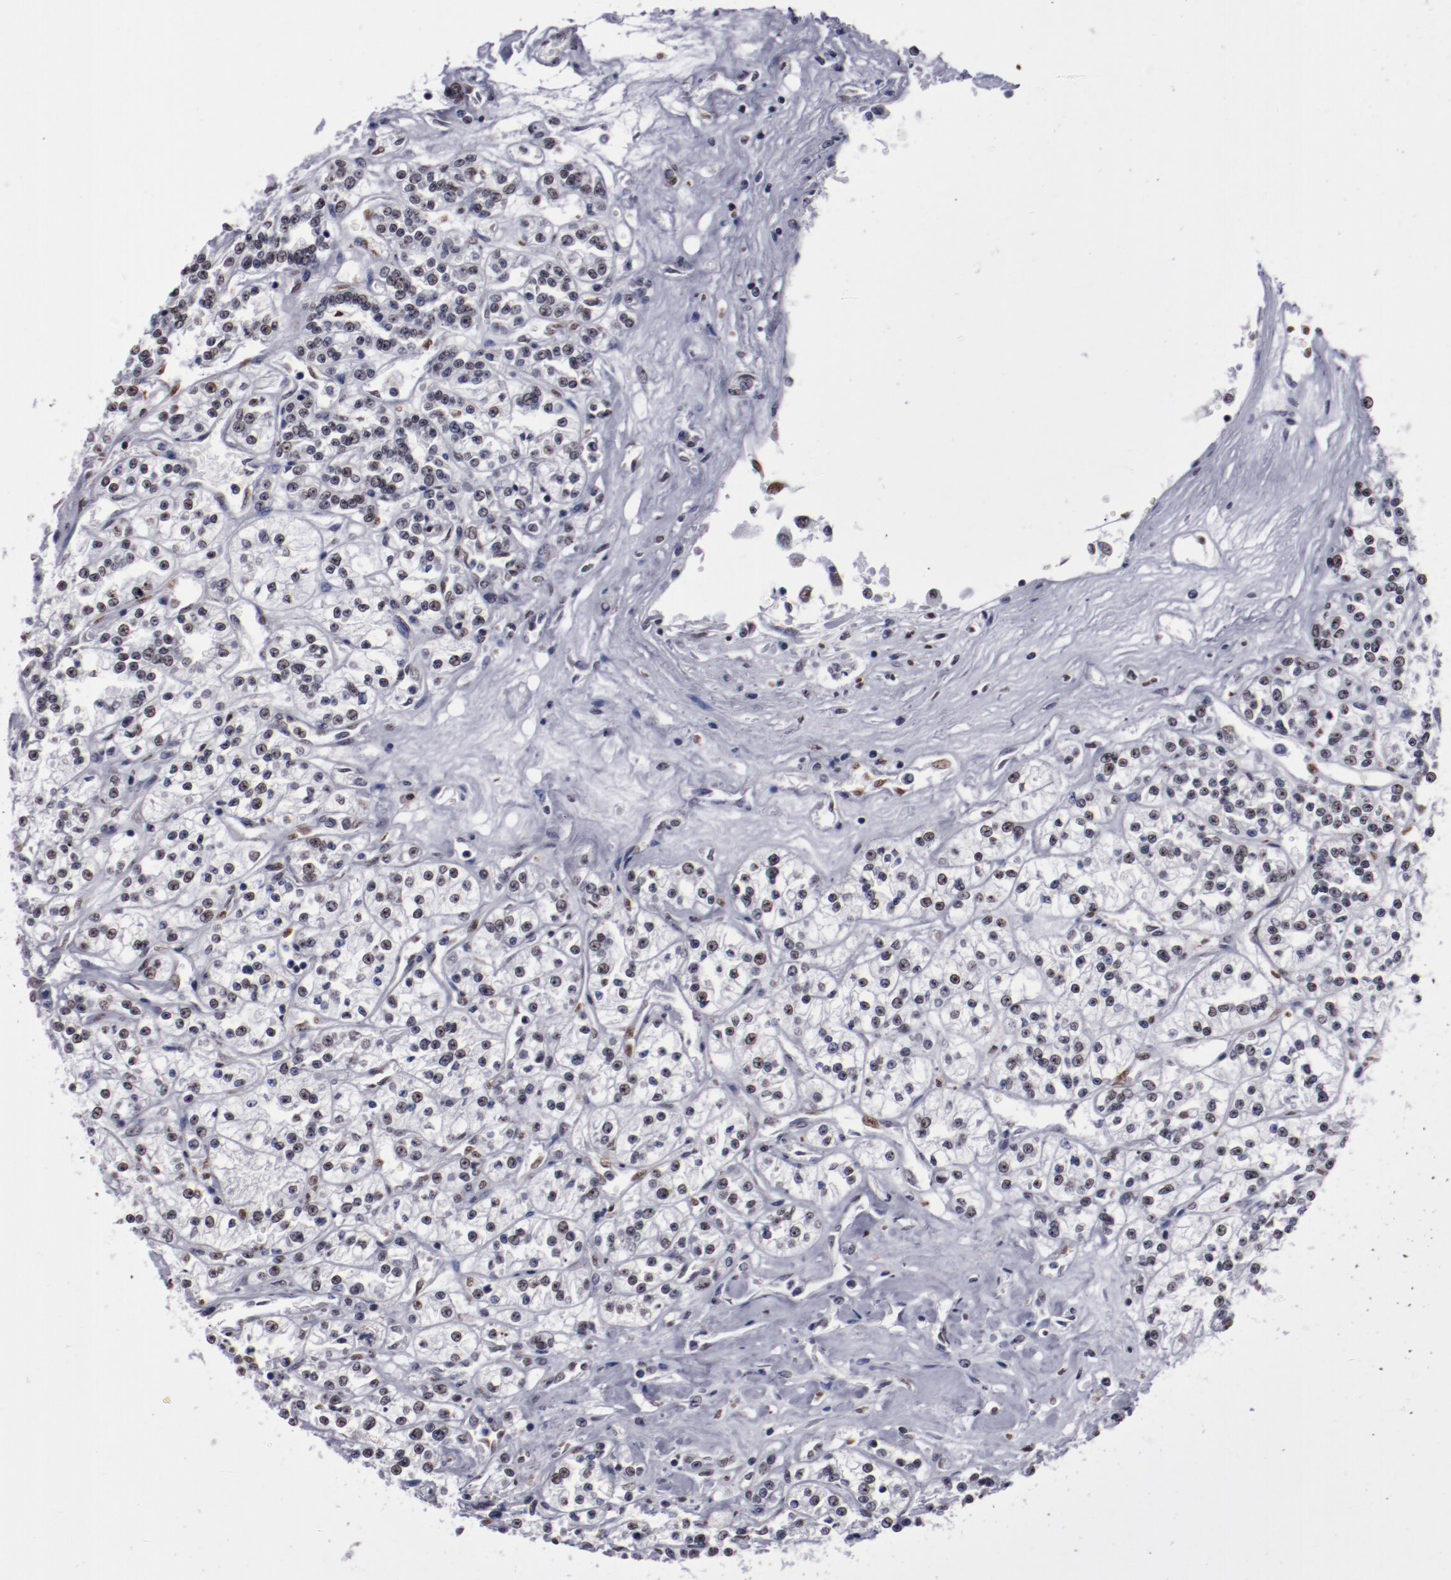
{"staining": {"intensity": "moderate", "quantity": ">75%", "location": "nuclear"}, "tissue": "renal cancer", "cell_type": "Tumor cells", "image_type": "cancer", "snomed": [{"axis": "morphology", "description": "Adenocarcinoma, NOS"}, {"axis": "topography", "description": "Kidney"}], "caption": "This image shows immunohistochemistry staining of human adenocarcinoma (renal), with medium moderate nuclear positivity in approximately >75% of tumor cells.", "gene": "HNRNPA2B1", "patient": {"sex": "female", "age": 76}}